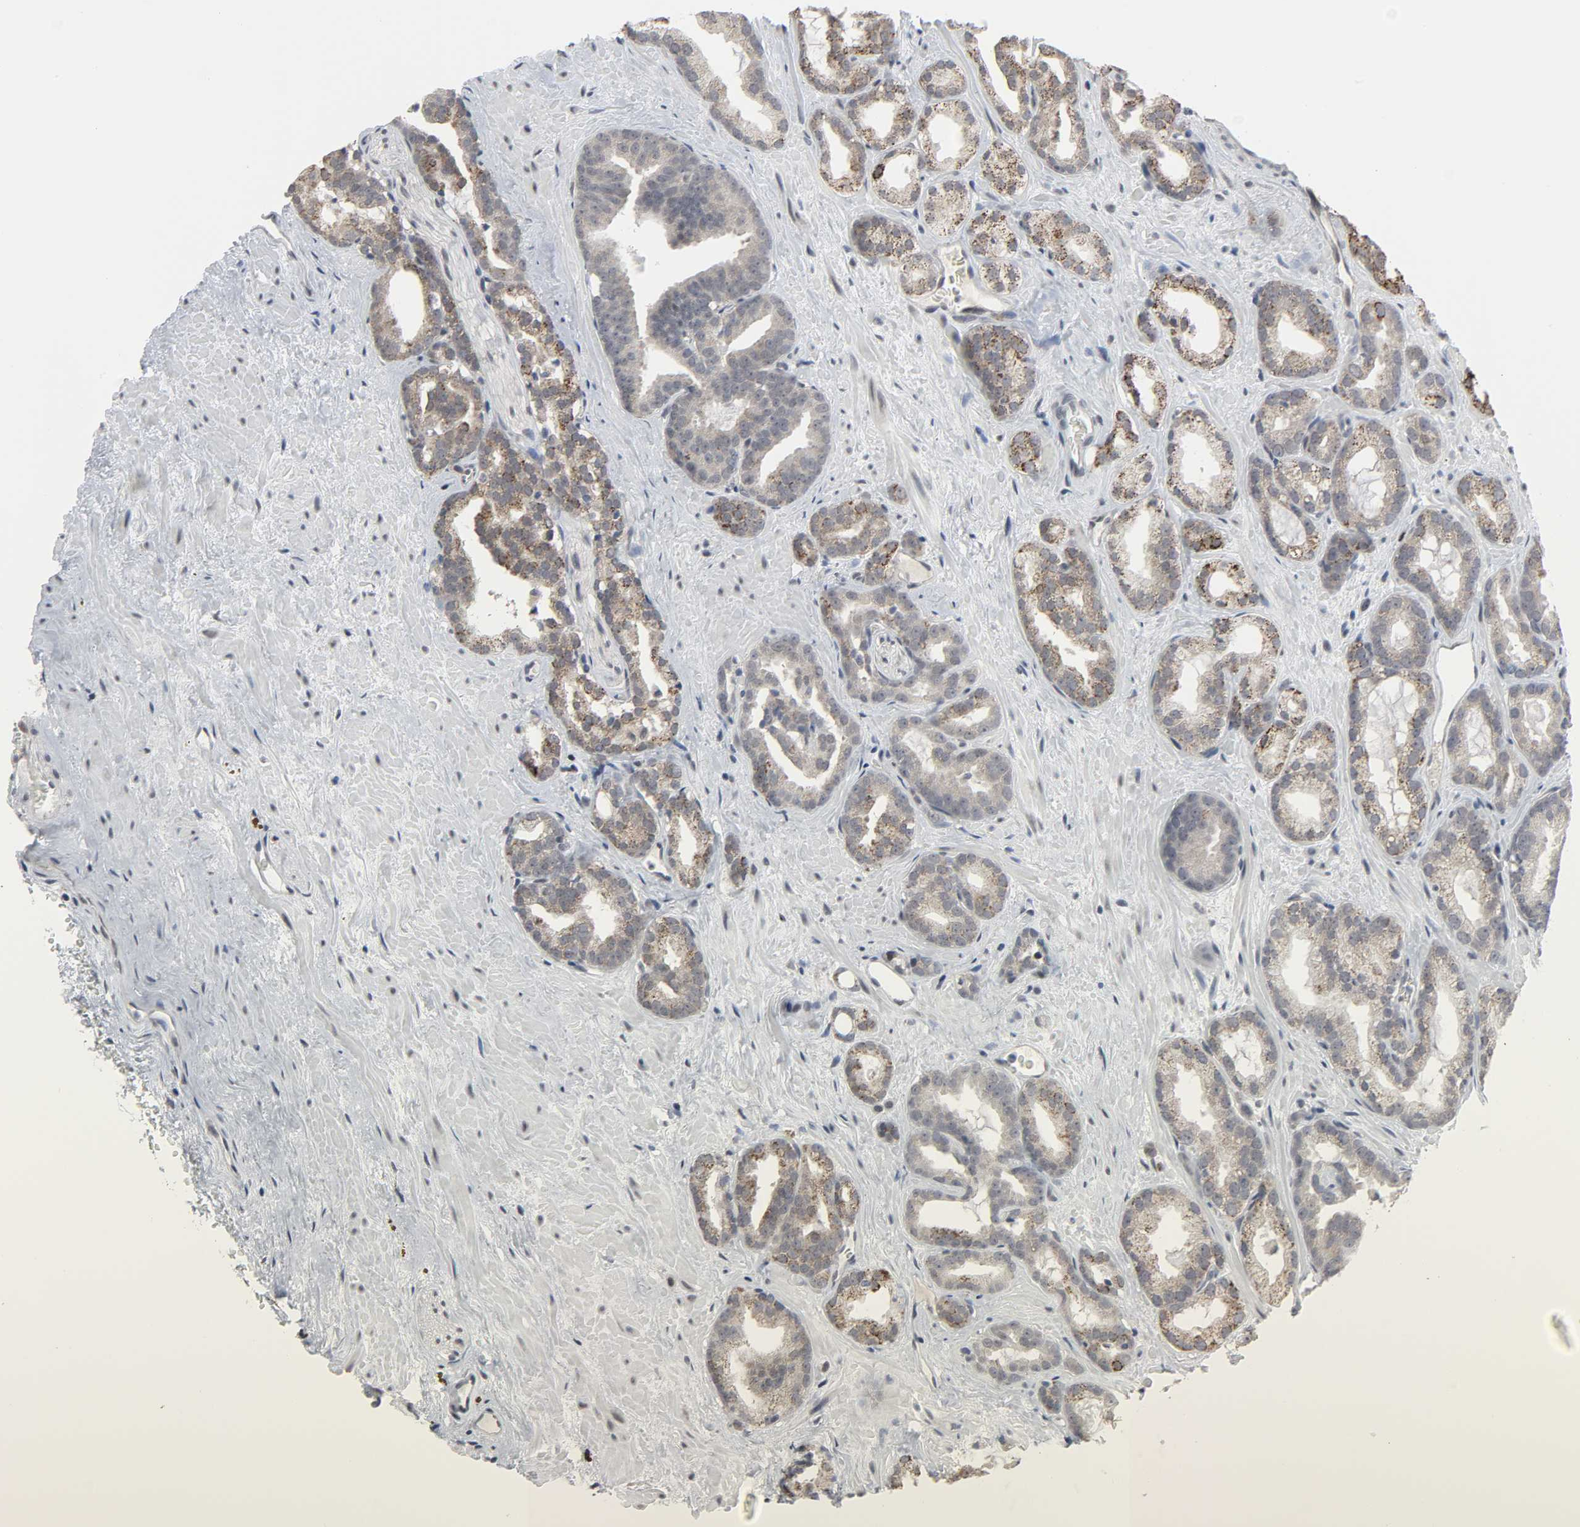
{"staining": {"intensity": "moderate", "quantity": "25%-75%", "location": "cytoplasmic/membranous"}, "tissue": "prostate cancer", "cell_type": "Tumor cells", "image_type": "cancer", "snomed": [{"axis": "morphology", "description": "Adenocarcinoma, Low grade"}, {"axis": "topography", "description": "Prostate"}], "caption": "Prostate adenocarcinoma (low-grade) stained for a protein (brown) exhibits moderate cytoplasmic/membranous positive positivity in approximately 25%-75% of tumor cells.", "gene": "MUC1", "patient": {"sex": "male", "age": 63}}